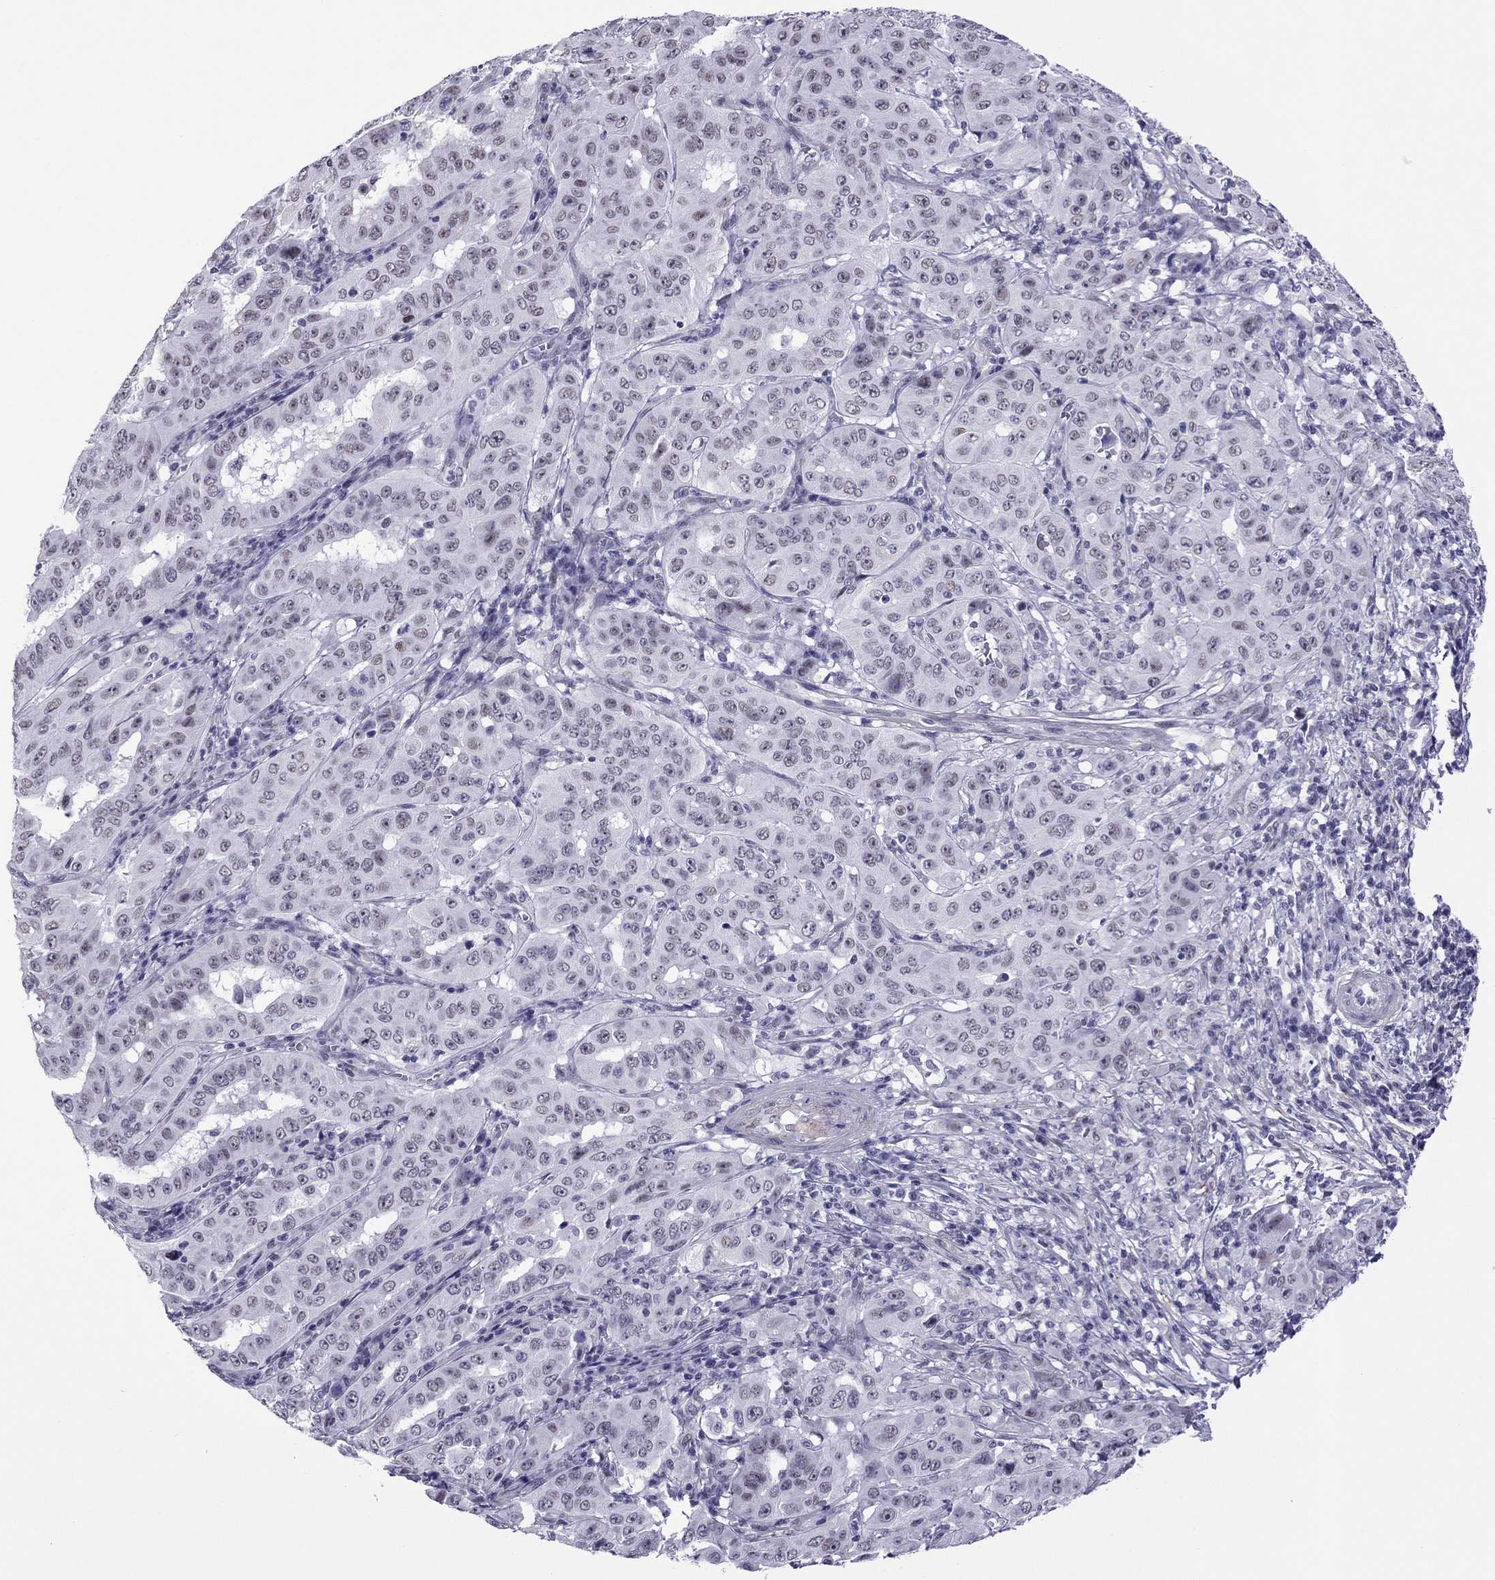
{"staining": {"intensity": "negative", "quantity": "none", "location": "none"}, "tissue": "pancreatic cancer", "cell_type": "Tumor cells", "image_type": "cancer", "snomed": [{"axis": "morphology", "description": "Adenocarcinoma, NOS"}, {"axis": "topography", "description": "Pancreas"}], "caption": "Tumor cells are negative for brown protein staining in pancreatic cancer (adenocarcinoma).", "gene": "ZNF646", "patient": {"sex": "male", "age": 63}}